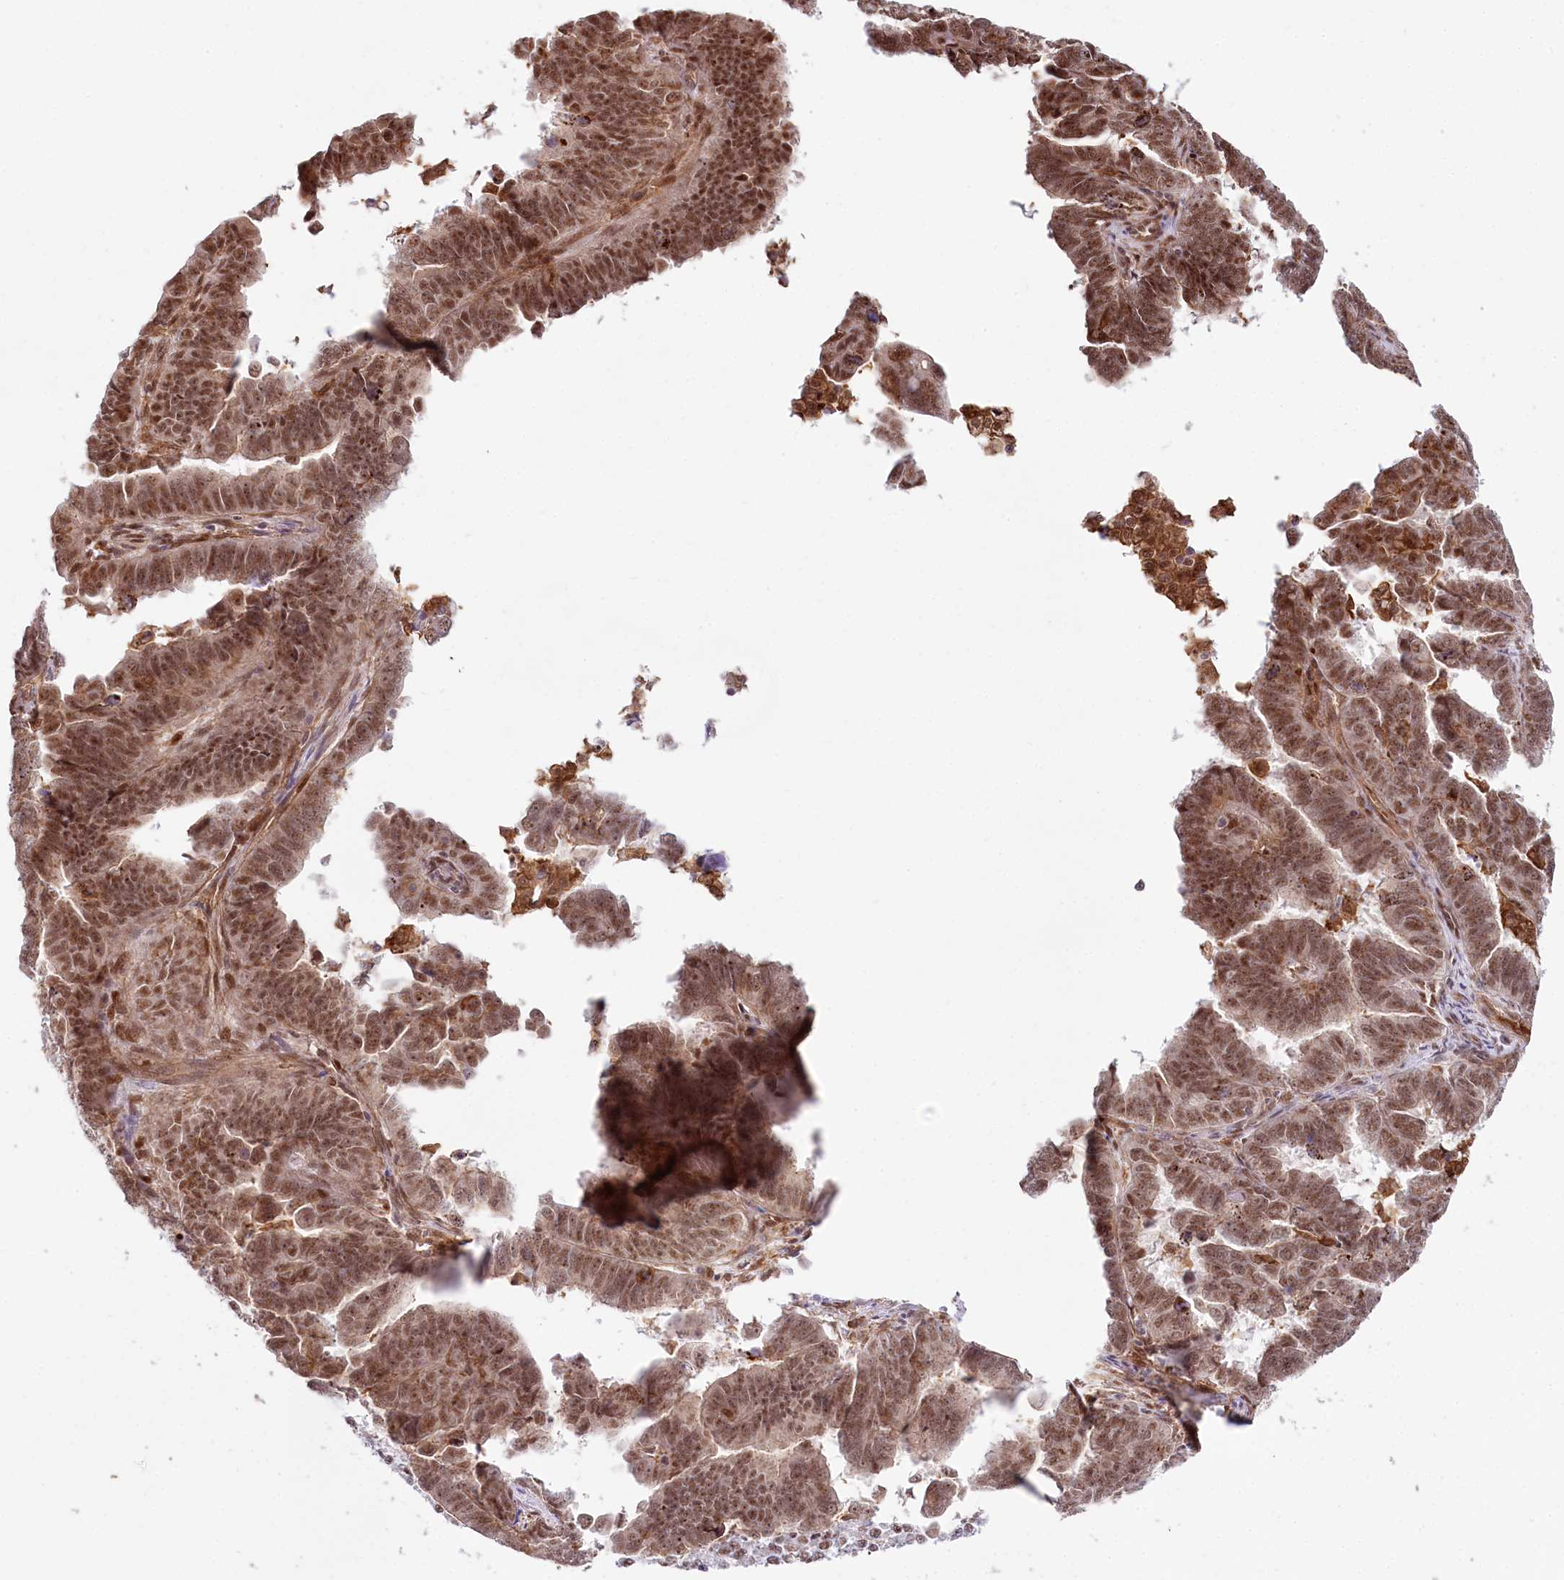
{"staining": {"intensity": "moderate", "quantity": ">75%", "location": "nuclear"}, "tissue": "endometrial cancer", "cell_type": "Tumor cells", "image_type": "cancer", "snomed": [{"axis": "morphology", "description": "Adenocarcinoma, NOS"}, {"axis": "topography", "description": "Endometrium"}], "caption": "Adenocarcinoma (endometrial) stained with DAB (3,3'-diaminobenzidine) IHC shows medium levels of moderate nuclear expression in about >75% of tumor cells. (brown staining indicates protein expression, while blue staining denotes nuclei).", "gene": "TUBGCP2", "patient": {"sex": "female", "age": 75}}